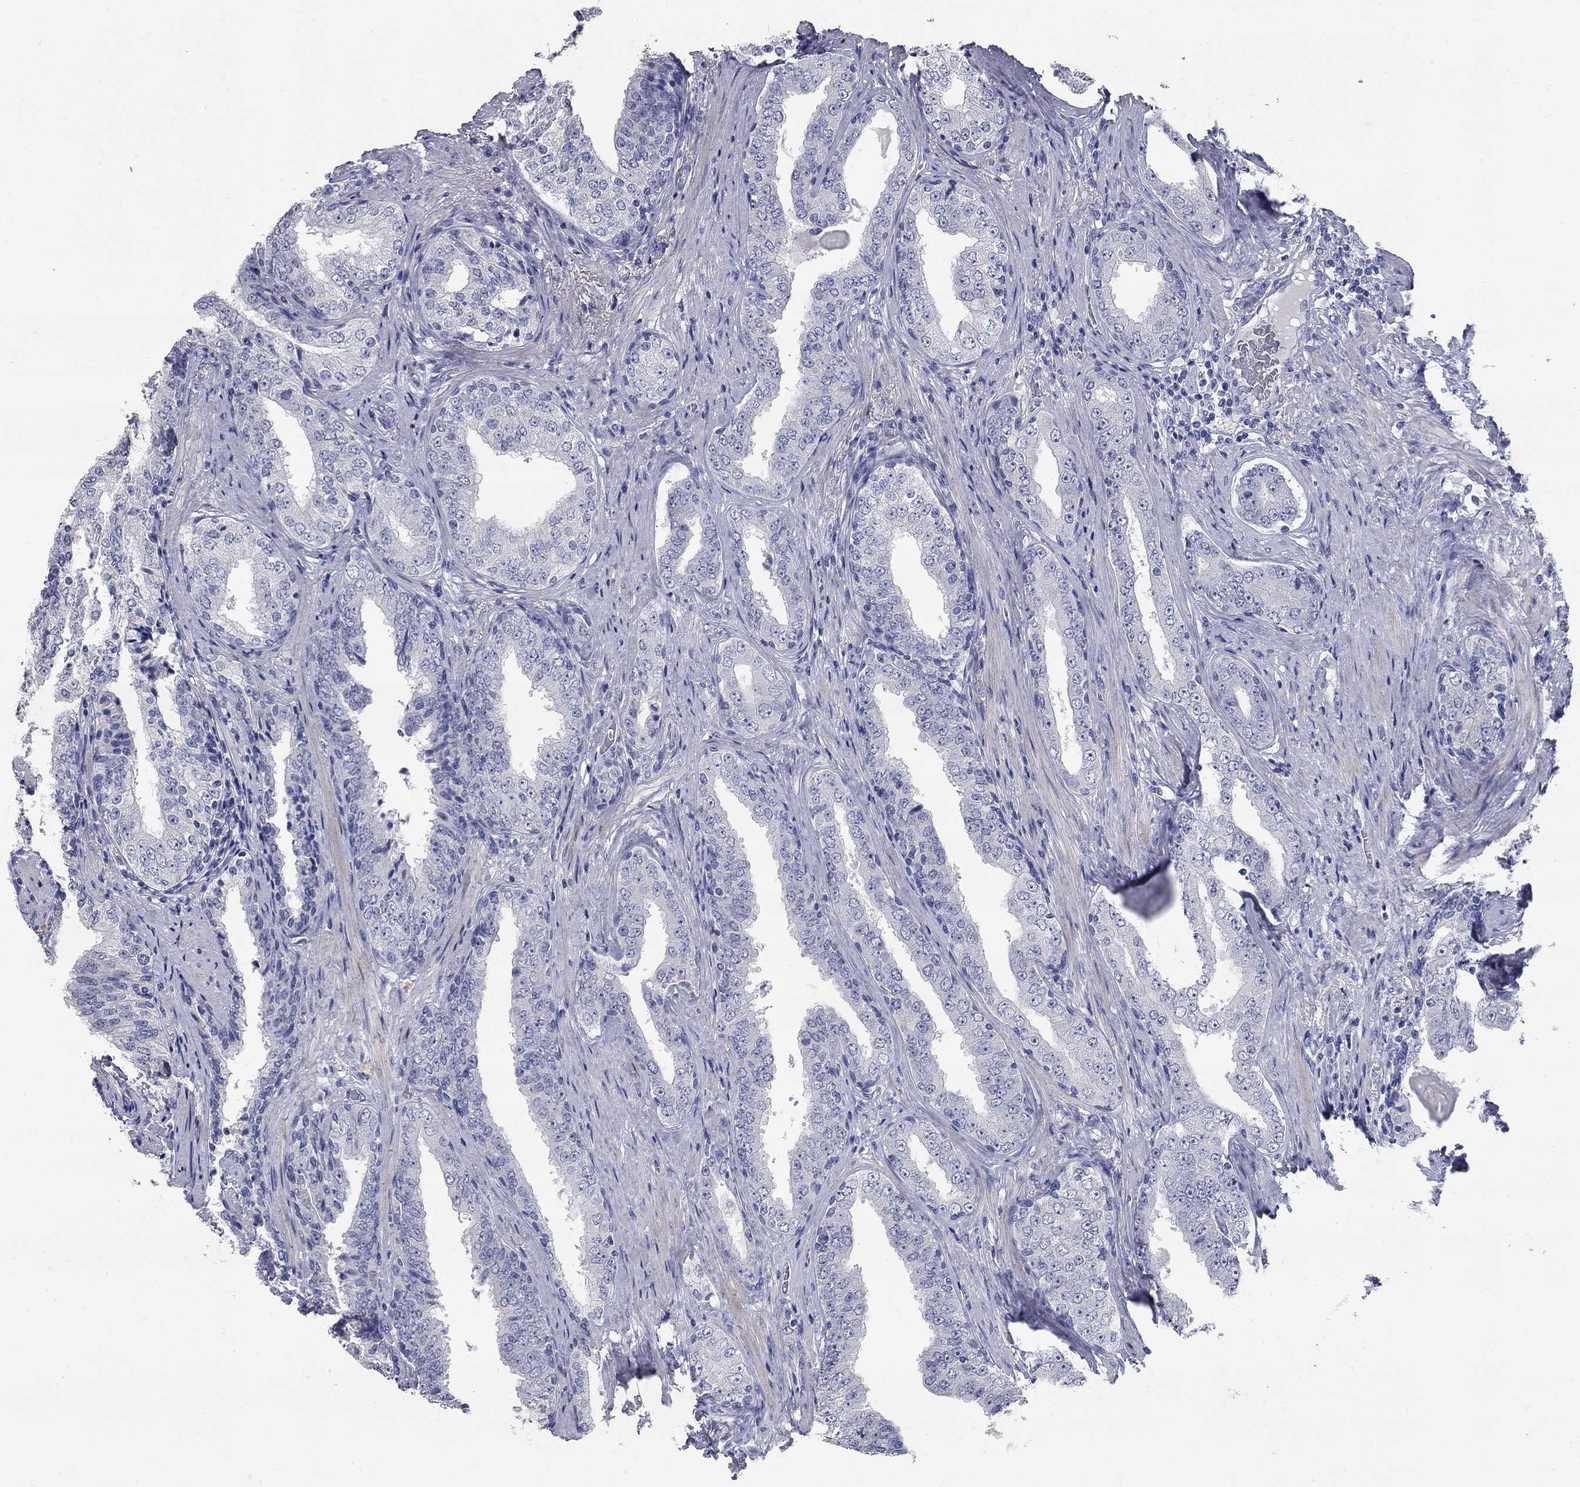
{"staining": {"intensity": "negative", "quantity": "none", "location": "none"}, "tissue": "prostate cancer", "cell_type": "Tumor cells", "image_type": "cancer", "snomed": [{"axis": "morphology", "description": "Adenocarcinoma, Low grade"}, {"axis": "topography", "description": "Prostate and seminal vesicle, NOS"}], "caption": "The image exhibits no staining of tumor cells in prostate cancer.", "gene": "SYT12", "patient": {"sex": "male", "age": 61}}